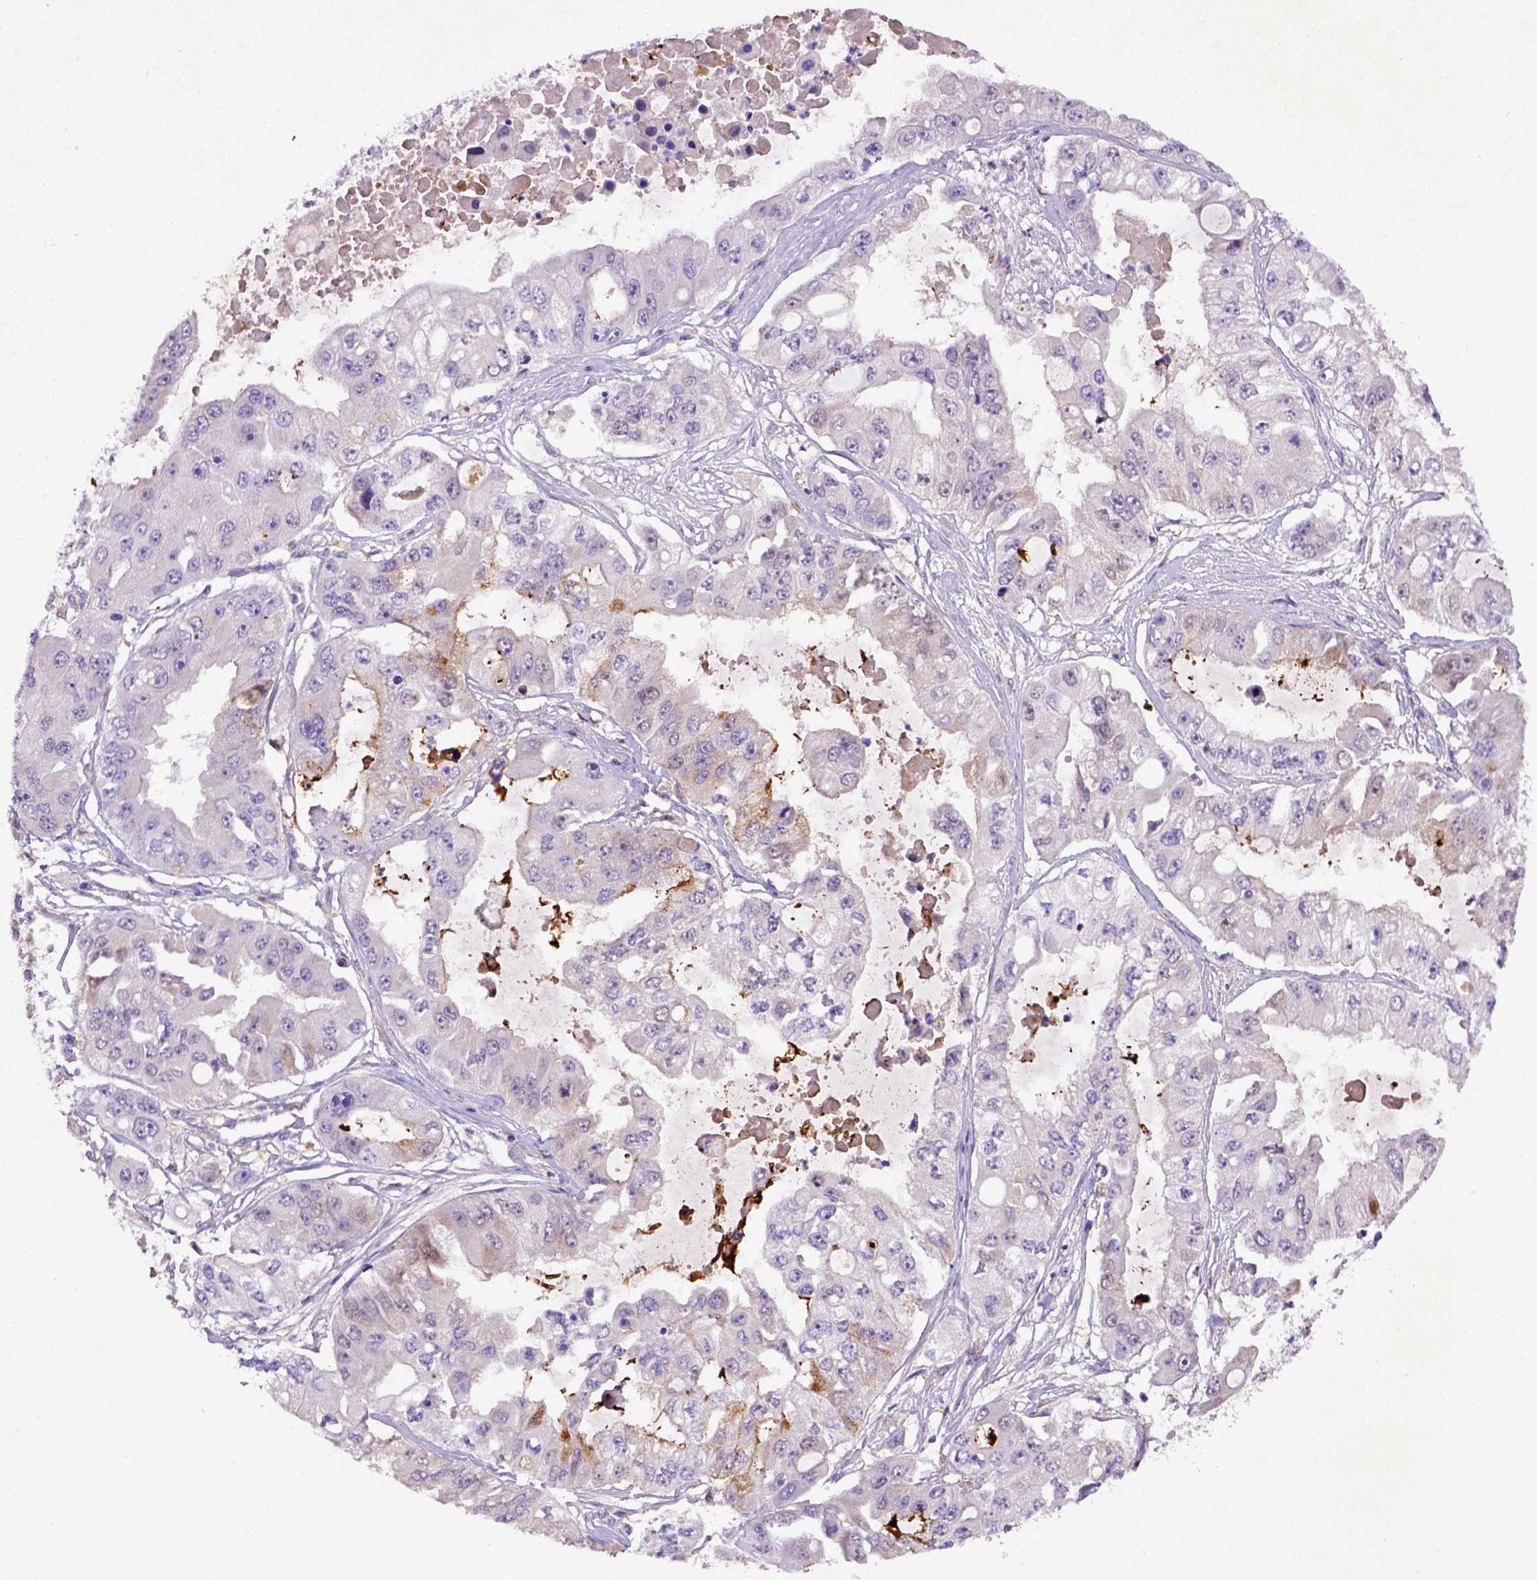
{"staining": {"intensity": "negative", "quantity": "none", "location": "none"}, "tissue": "ovarian cancer", "cell_type": "Tumor cells", "image_type": "cancer", "snomed": [{"axis": "morphology", "description": "Cystadenocarcinoma, serous, NOS"}, {"axis": "topography", "description": "Ovary"}], "caption": "IHC histopathology image of human serous cystadenocarcinoma (ovarian) stained for a protein (brown), which exhibits no staining in tumor cells. The staining was performed using DAB (3,3'-diaminobenzidine) to visualize the protein expression in brown, while the nuclei were stained in blue with hematoxylin (Magnification: 20x).", "gene": "DEPDC1B", "patient": {"sex": "female", "age": 56}}